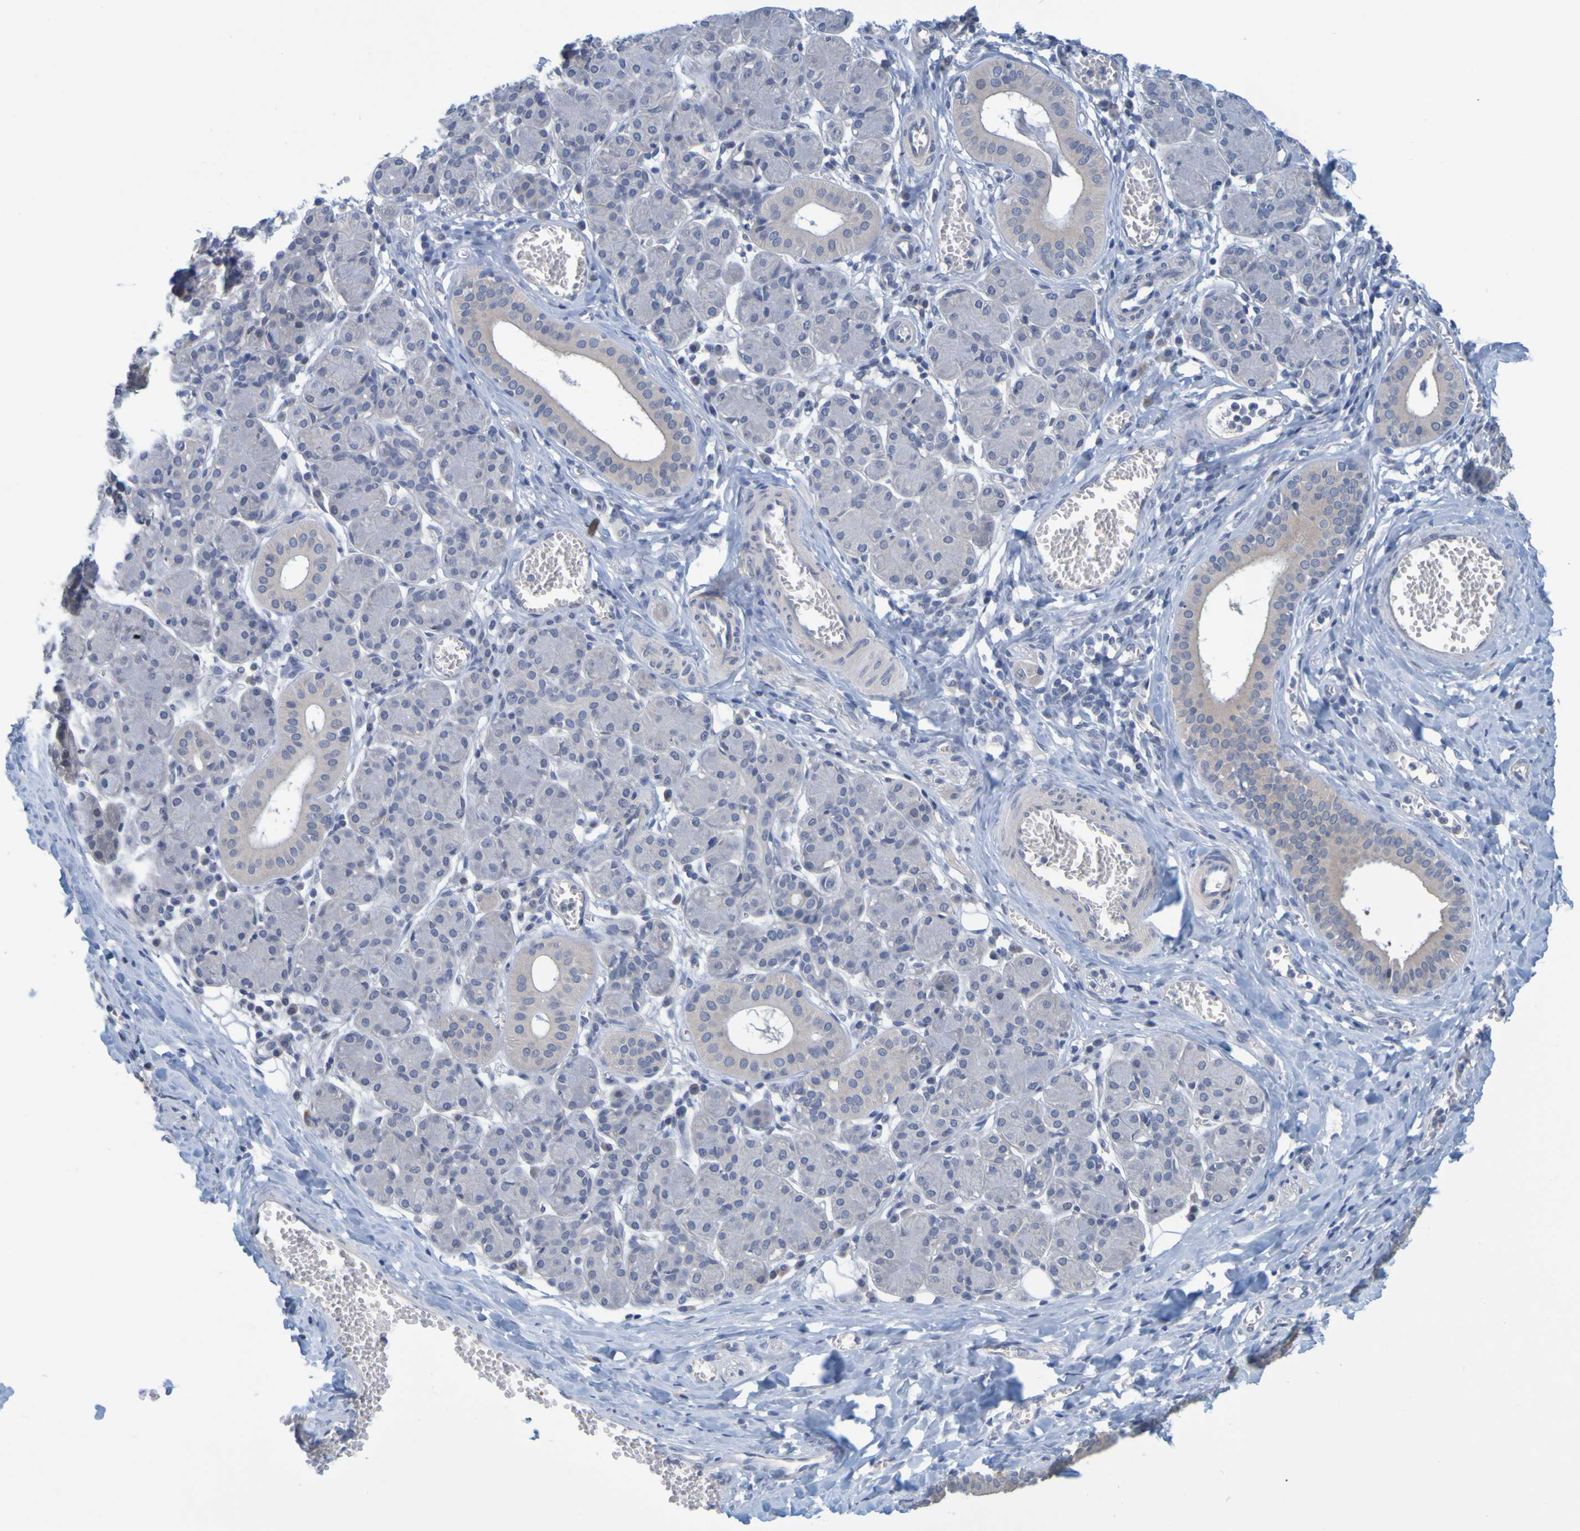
{"staining": {"intensity": "negative", "quantity": "none", "location": "none"}, "tissue": "salivary gland", "cell_type": "Glandular cells", "image_type": "normal", "snomed": [{"axis": "morphology", "description": "Normal tissue, NOS"}, {"axis": "morphology", "description": "Inflammation, NOS"}, {"axis": "topography", "description": "Lymph node"}, {"axis": "topography", "description": "Salivary gland"}], "caption": "IHC image of normal salivary gland: salivary gland stained with DAB (3,3'-diaminobenzidine) exhibits no significant protein positivity in glandular cells. (Brightfield microscopy of DAB immunohistochemistry (IHC) at high magnification).", "gene": "ENDOU", "patient": {"sex": "male", "age": 3}}